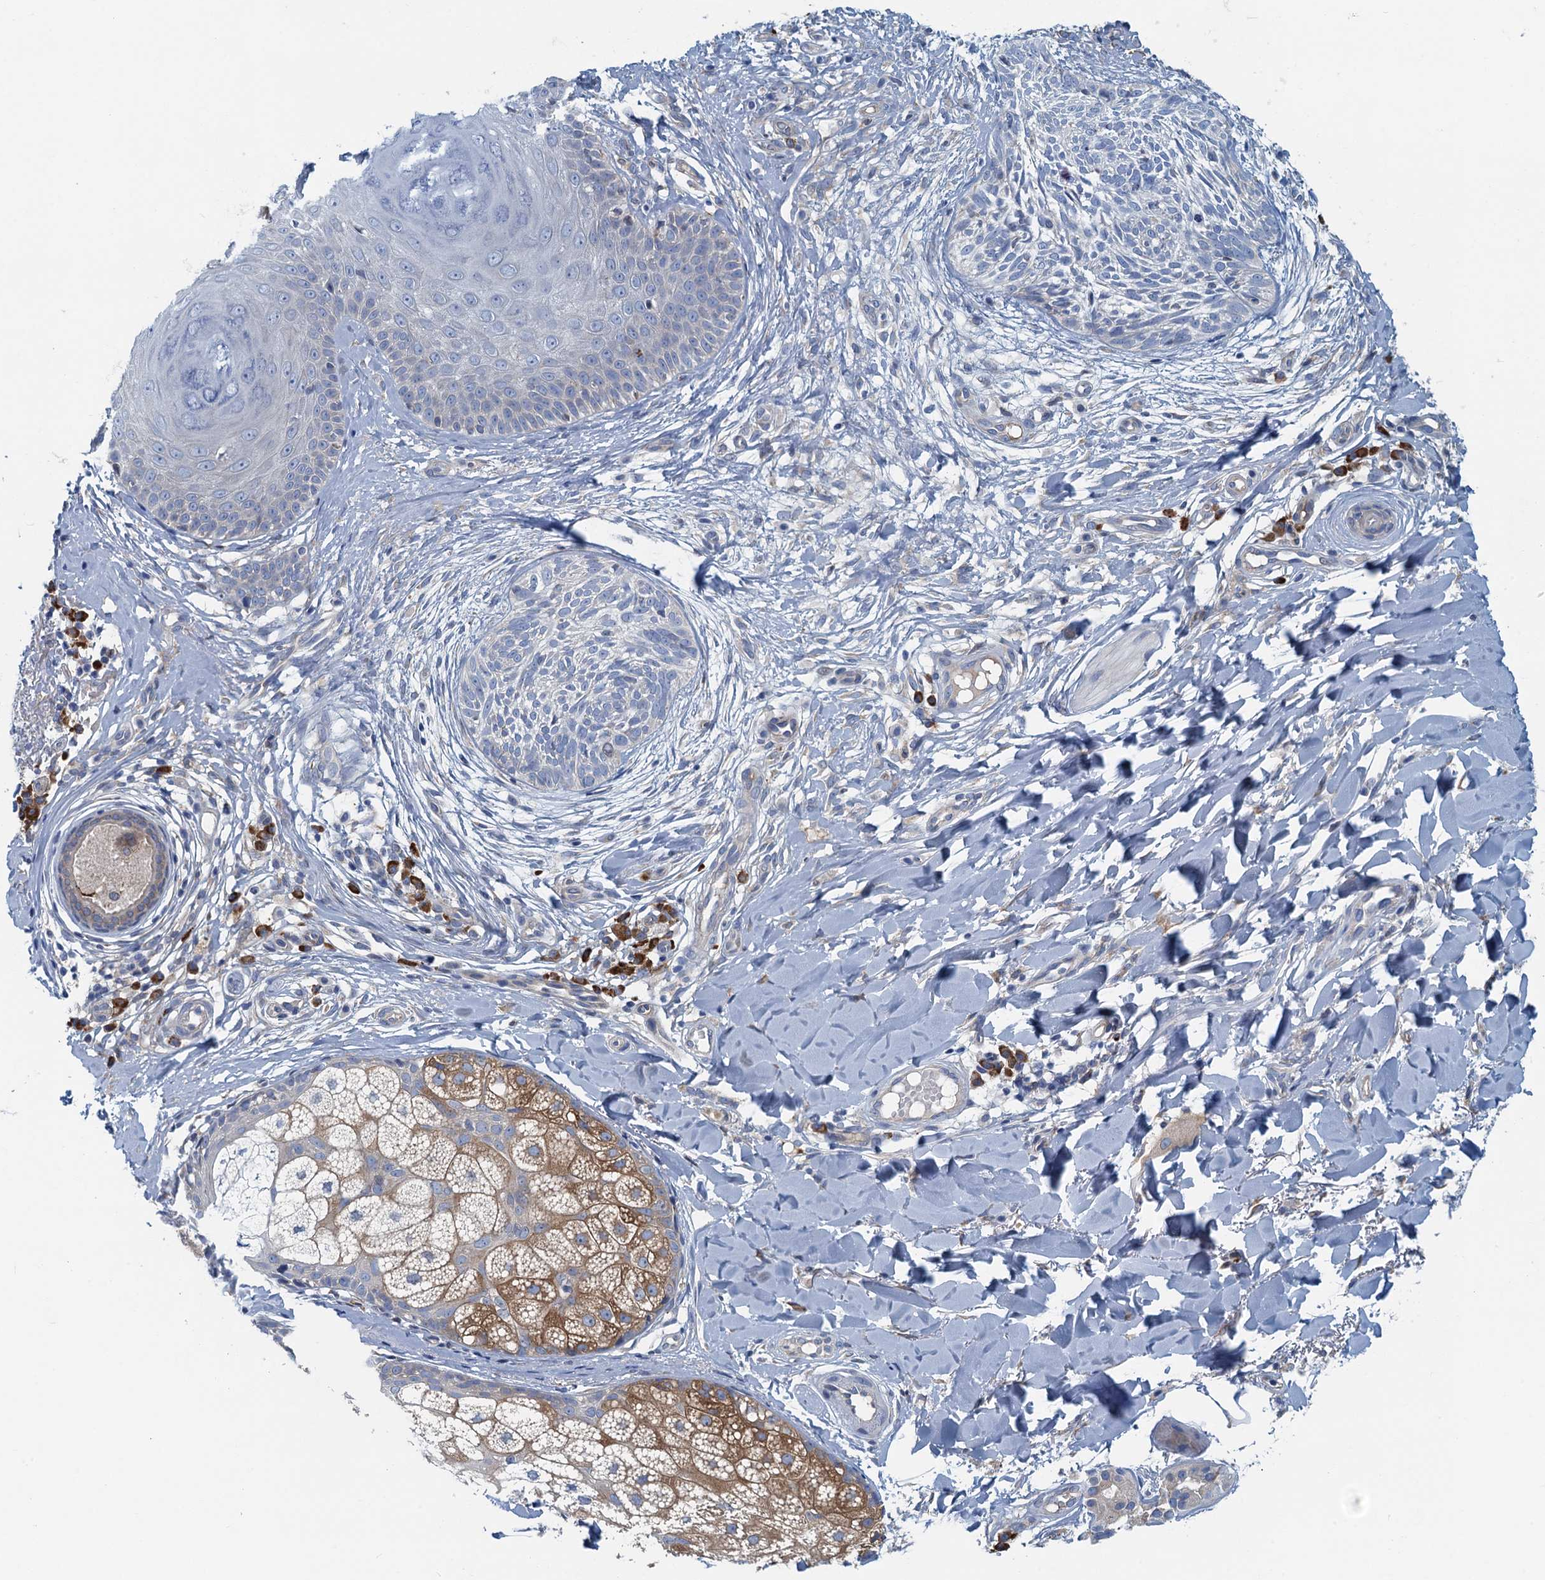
{"staining": {"intensity": "negative", "quantity": "none", "location": "none"}, "tissue": "skin cancer", "cell_type": "Tumor cells", "image_type": "cancer", "snomed": [{"axis": "morphology", "description": "Basal cell carcinoma"}, {"axis": "topography", "description": "Skin"}], "caption": "High magnification brightfield microscopy of skin basal cell carcinoma stained with DAB (brown) and counterstained with hematoxylin (blue): tumor cells show no significant expression.", "gene": "MYDGF", "patient": {"sex": "female", "age": 61}}